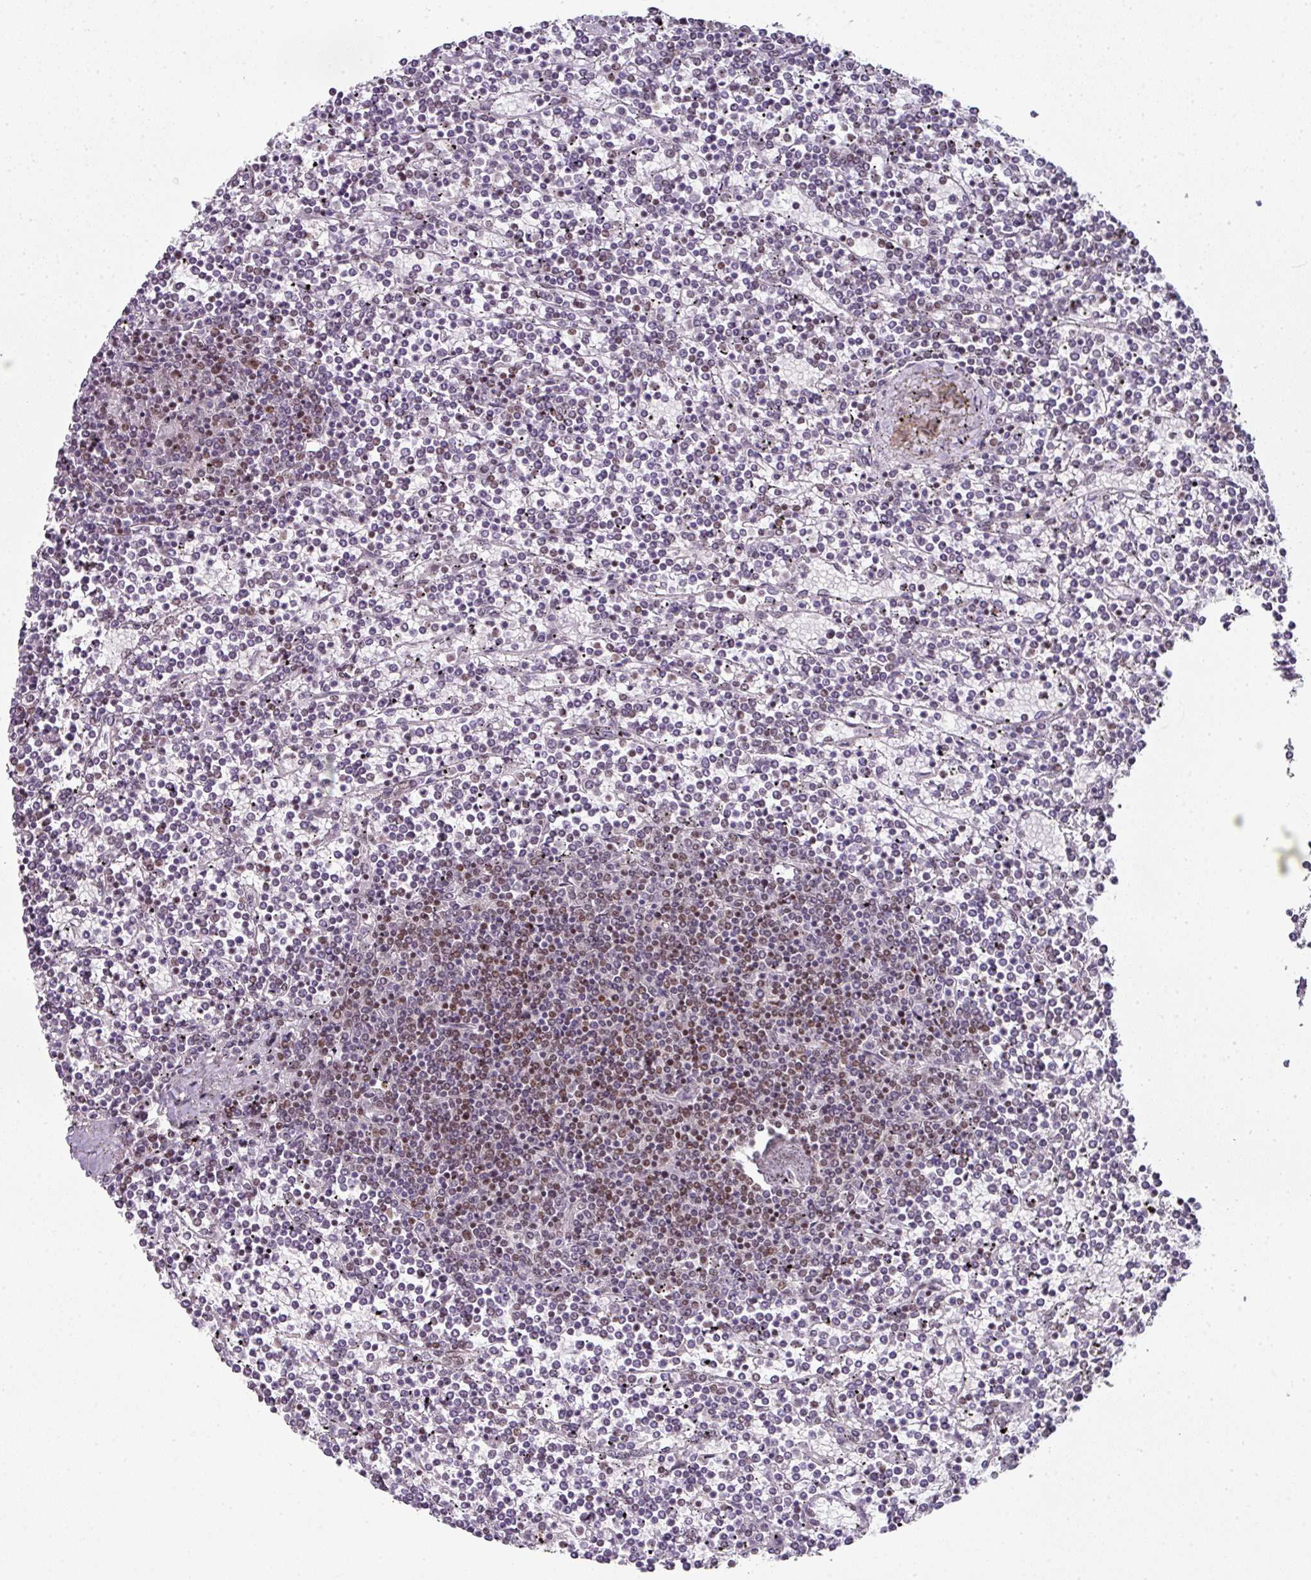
{"staining": {"intensity": "moderate", "quantity": "25%-75%", "location": "nuclear"}, "tissue": "lymphoma", "cell_type": "Tumor cells", "image_type": "cancer", "snomed": [{"axis": "morphology", "description": "Malignant lymphoma, non-Hodgkin's type, Low grade"}, {"axis": "topography", "description": "Spleen"}], "caption": "The micrograph displays staining of lymphoma, revealing moderate nuclear protein expression (brown color) within tumor cells. The protein is stained brown, and the nuclei are stained in blue (DAB (3,3'-diaminobenzidine) IHC with brightfield microscopy, high magnification).", "gene": "NFYA", "patient": {"sex": "female", "age": 19}}